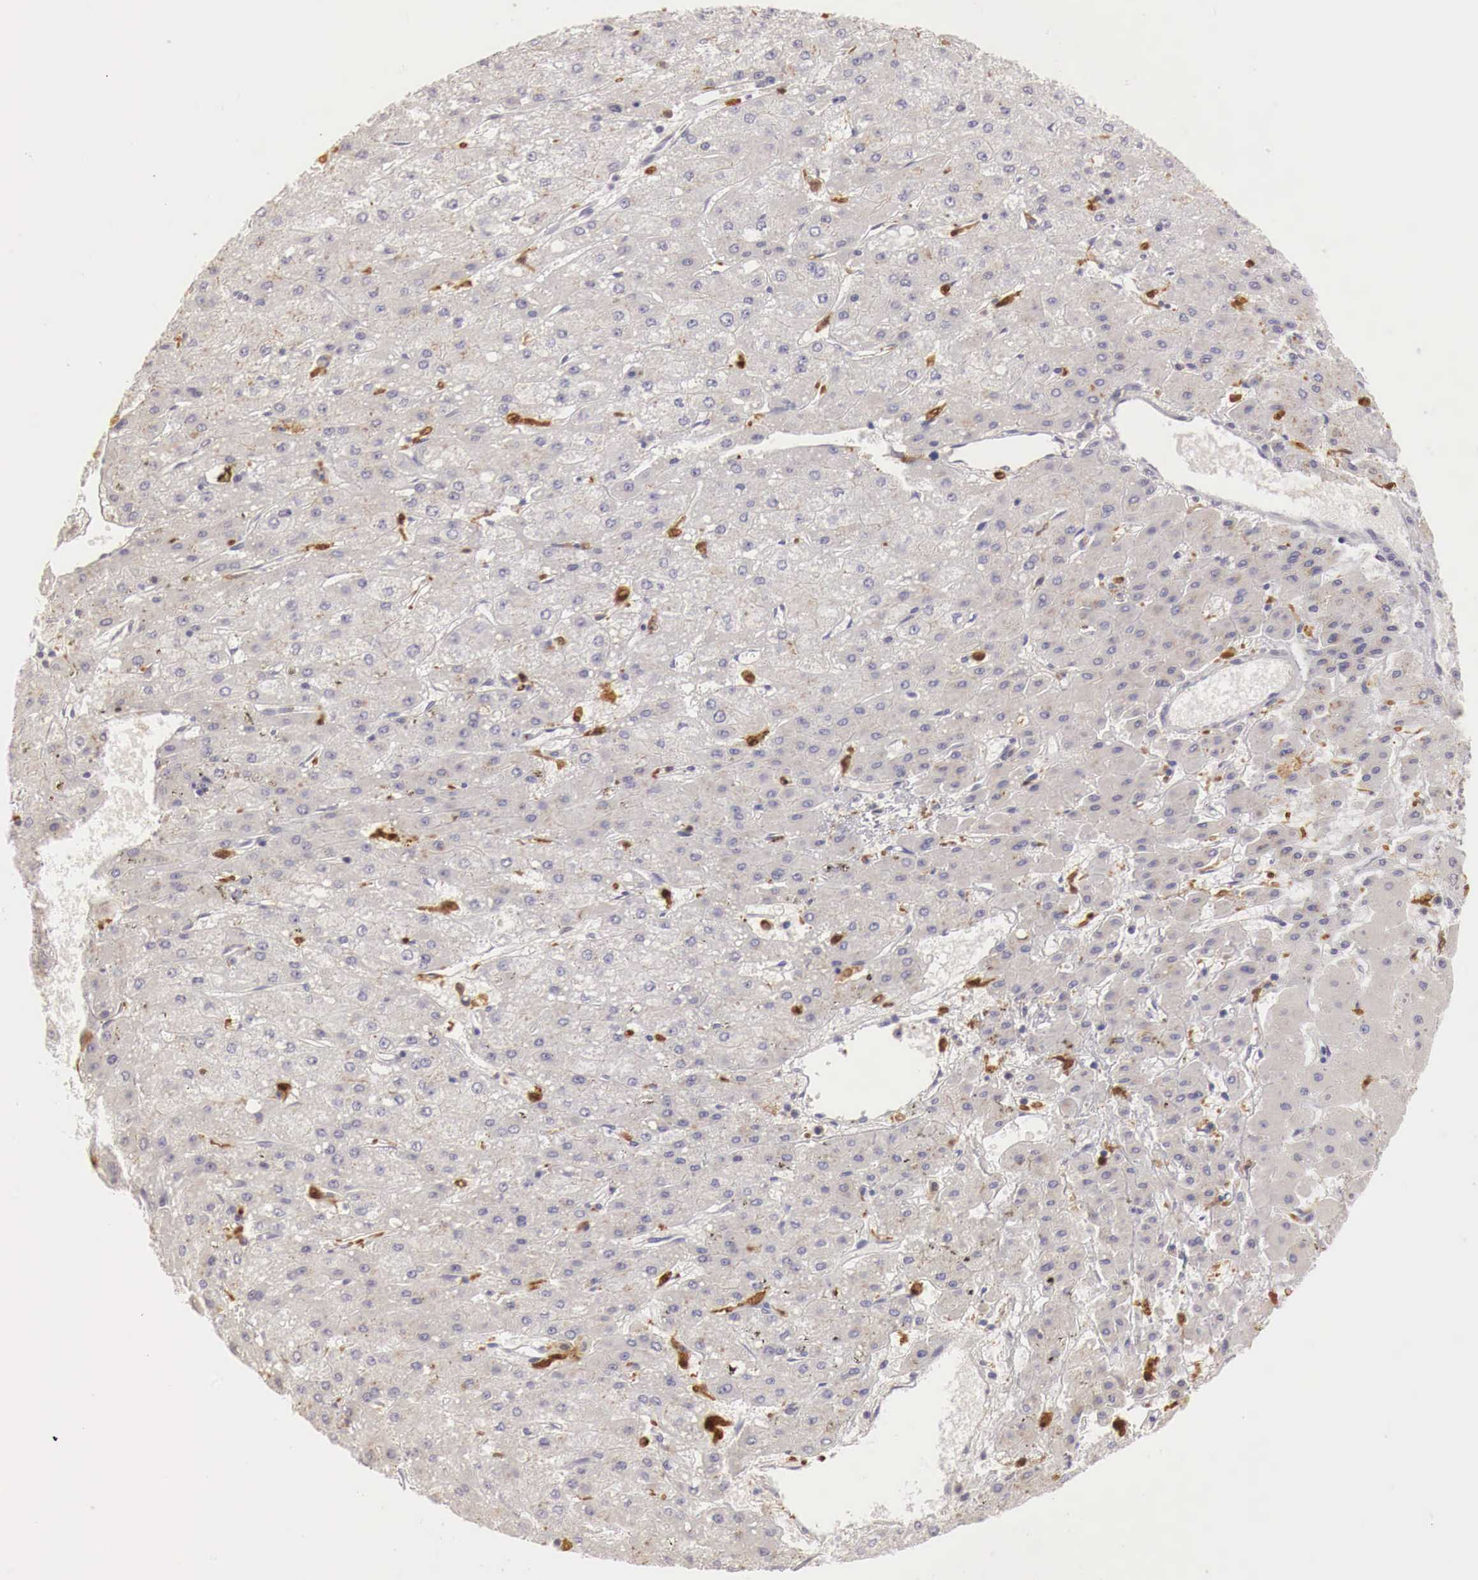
{"staining": {"intensity": "negative", "quantity": "none", "location": "none"}, "tissue": "liver cancer", "cell_type": "Tumor cells", "image_type": "cancer", "snomed": [{"axis": "morphology", "description": "Carcinoma, Hepatocellular, NOS"}, {"axis": "topography", "description": "Liver"}], "caption": "Tumor cells are negative for protein expression in human liver cancer (hepatocellular carcinoma).", "gene": "RENBP", "patient": {"sex": "female", "age": 52}}